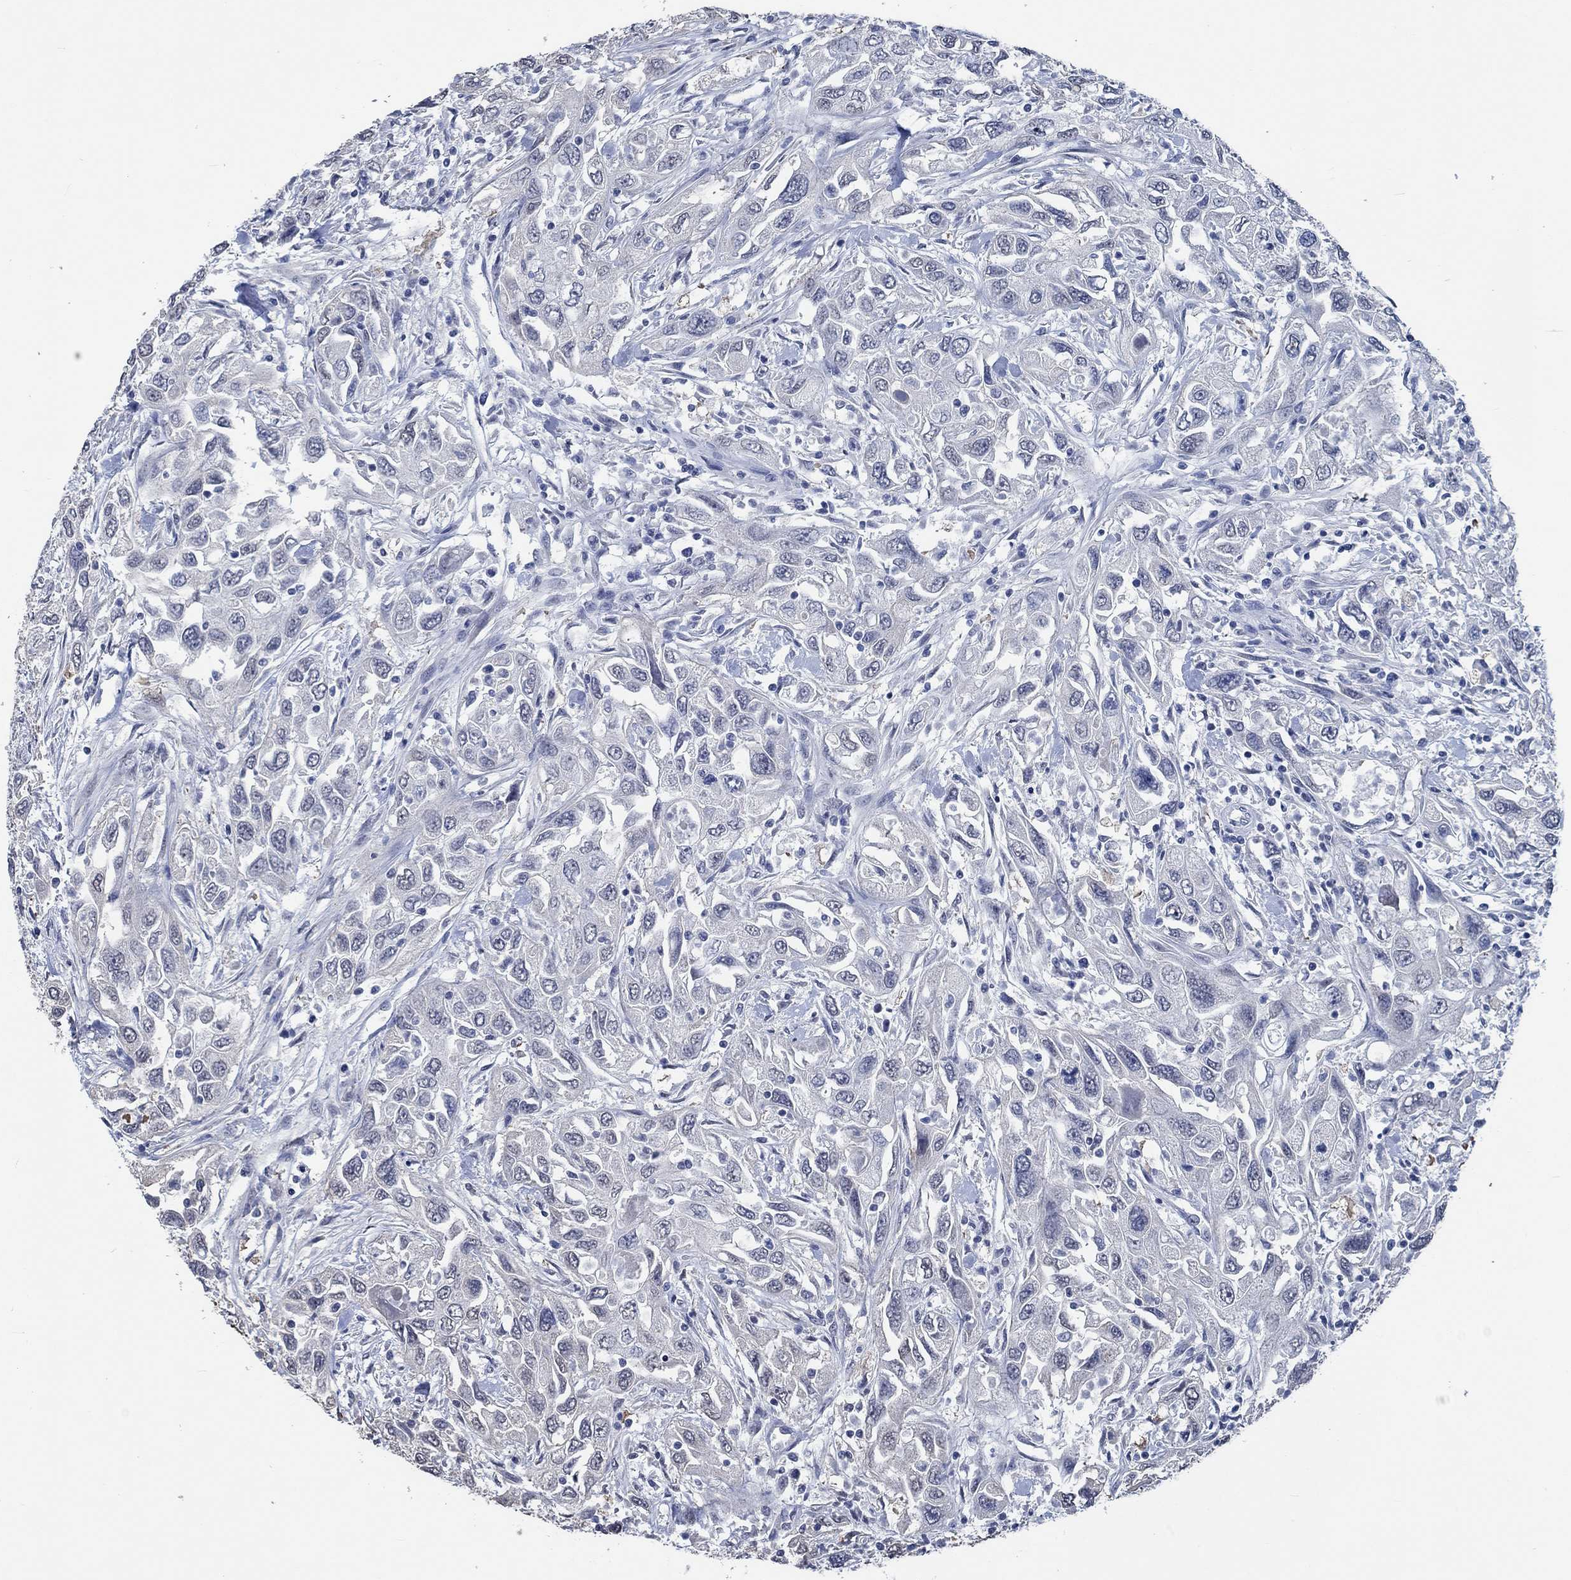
{"staining": {"intensity": "negative", "quantity": "none", "location": "none"}, "tissue": "urothelial cancer", "cell_type": "Tumor cells", "image_type": "cancer", "snomed": [{"axis": "morphology", "description": "Urothelial carcinoma, High grade"}, {"axis": "topography", "description": "Urinary bladder"}], "caption": "This is an immunohistochemistry (IHC) micrograph of urothelial carcinoma (high-grade). There is no staining in tumor cells.", "gene": "OBSCN", "patient": {"sex": "male", "age": 76}}